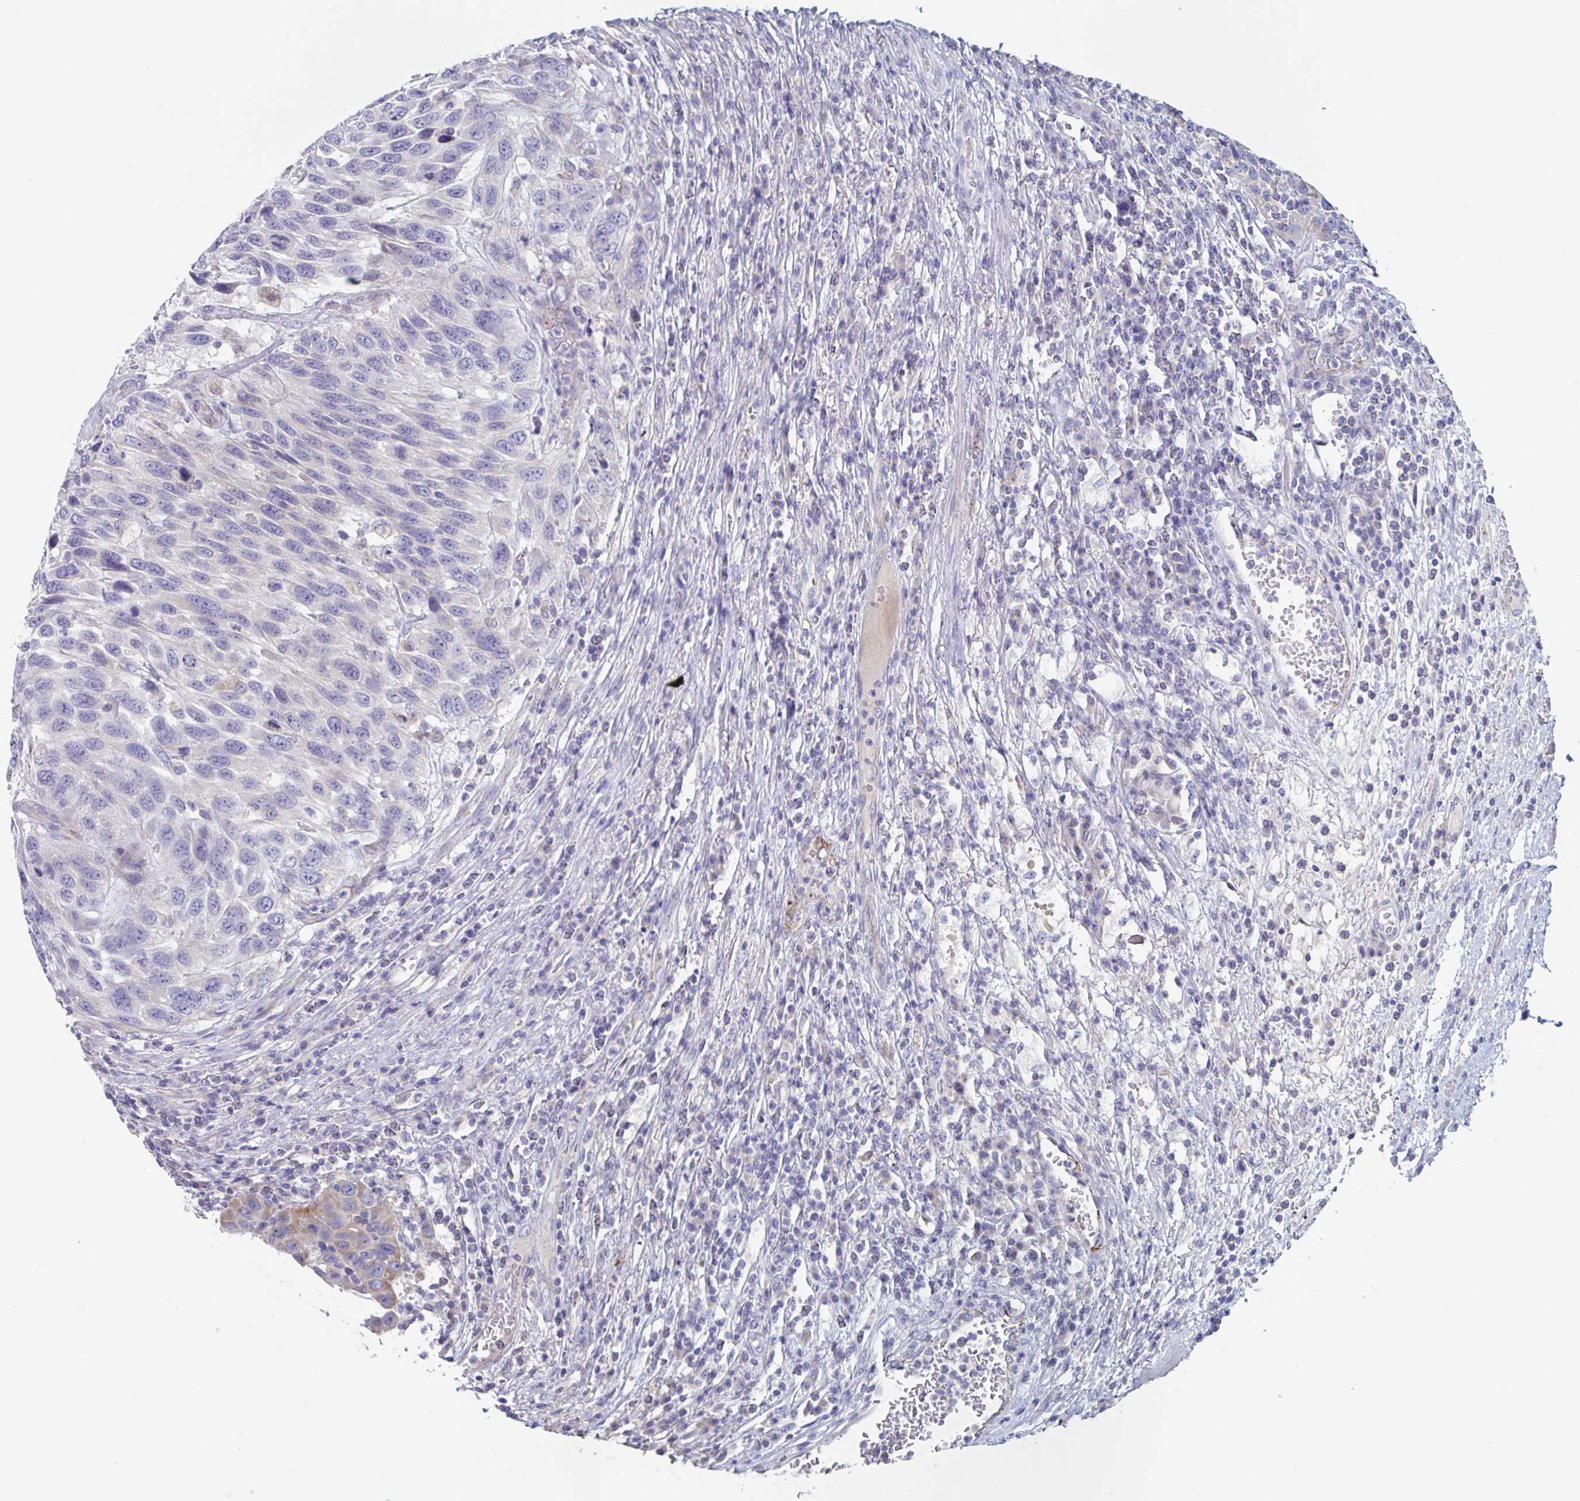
{"staining": {"intensity": "negative", "quantity": "none", "location": "none"}, "tissue": "urothelial cancer", "cell_type": "Tumor cells", "image_type": "cancer", "snomed": [{"axis": "morphology", "description": "Urothelial carcinoma, High grade"}, {"axis": "topography", "description": "Urinary bladder"}], "caption": "The image displays no staining of tumor cells in high-grade urothelial carcinoma.", "gene": "ABHD16A", "patient": {"sex": "female", "age": 70}}